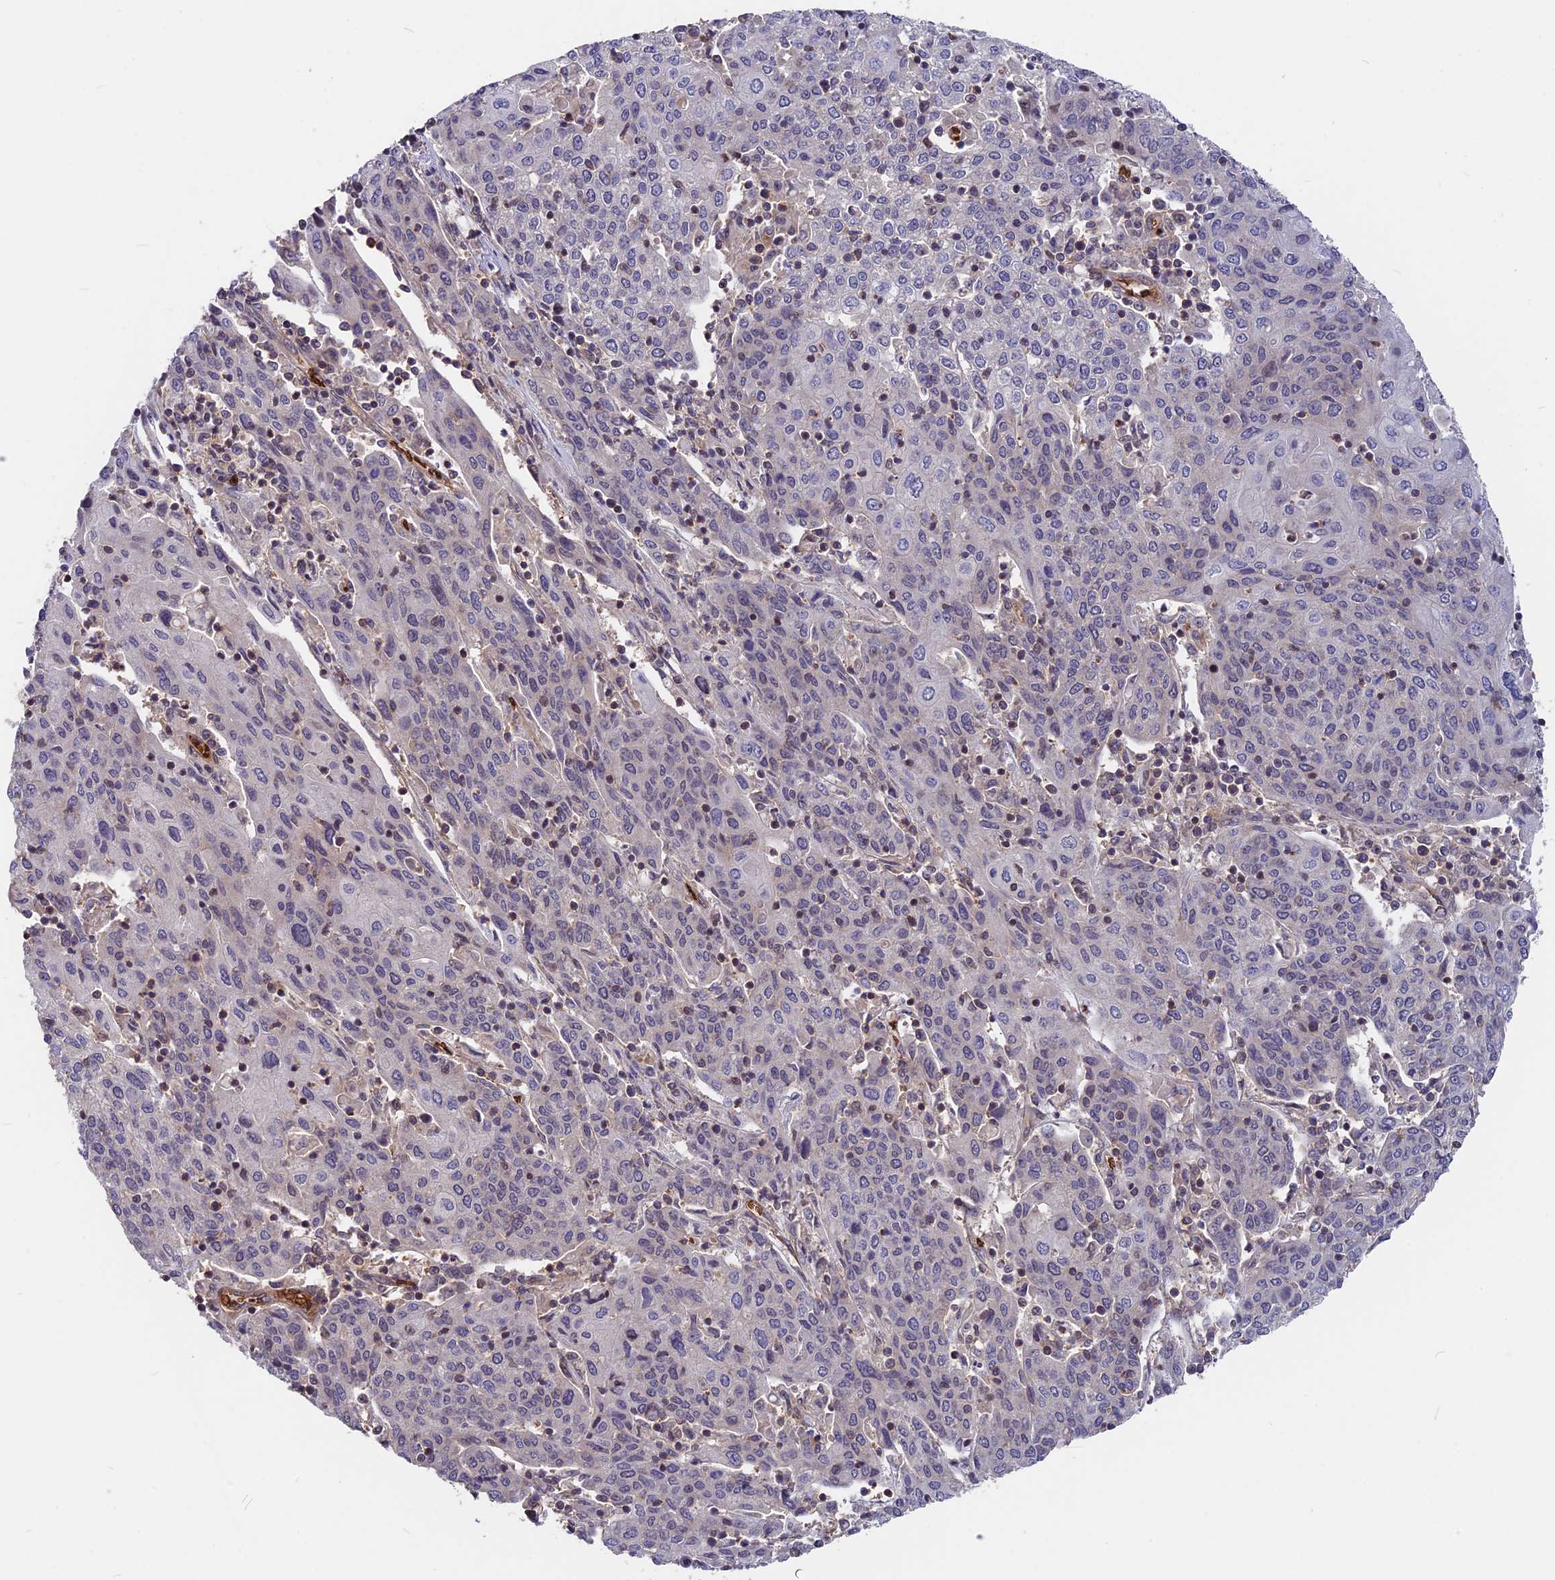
{"staining": {"intensity": "negative", "quantity": "none", "location": "none"}, "tissue": "cervical cancer", "cell_type": "Tumor cells", "image_type": "cancer", "snomed": [{"axis": "morphology", "description": "Squamous cell carcinoma, NOS"}, {"axis": "topography", "description": "Cervix"}], "caption": "There is no significant staining in tumor cells of cervical cancer (squamous cell carcinoma).", "gene": "ZC3H10", "patient": {"sex": "female", "age": 67}}